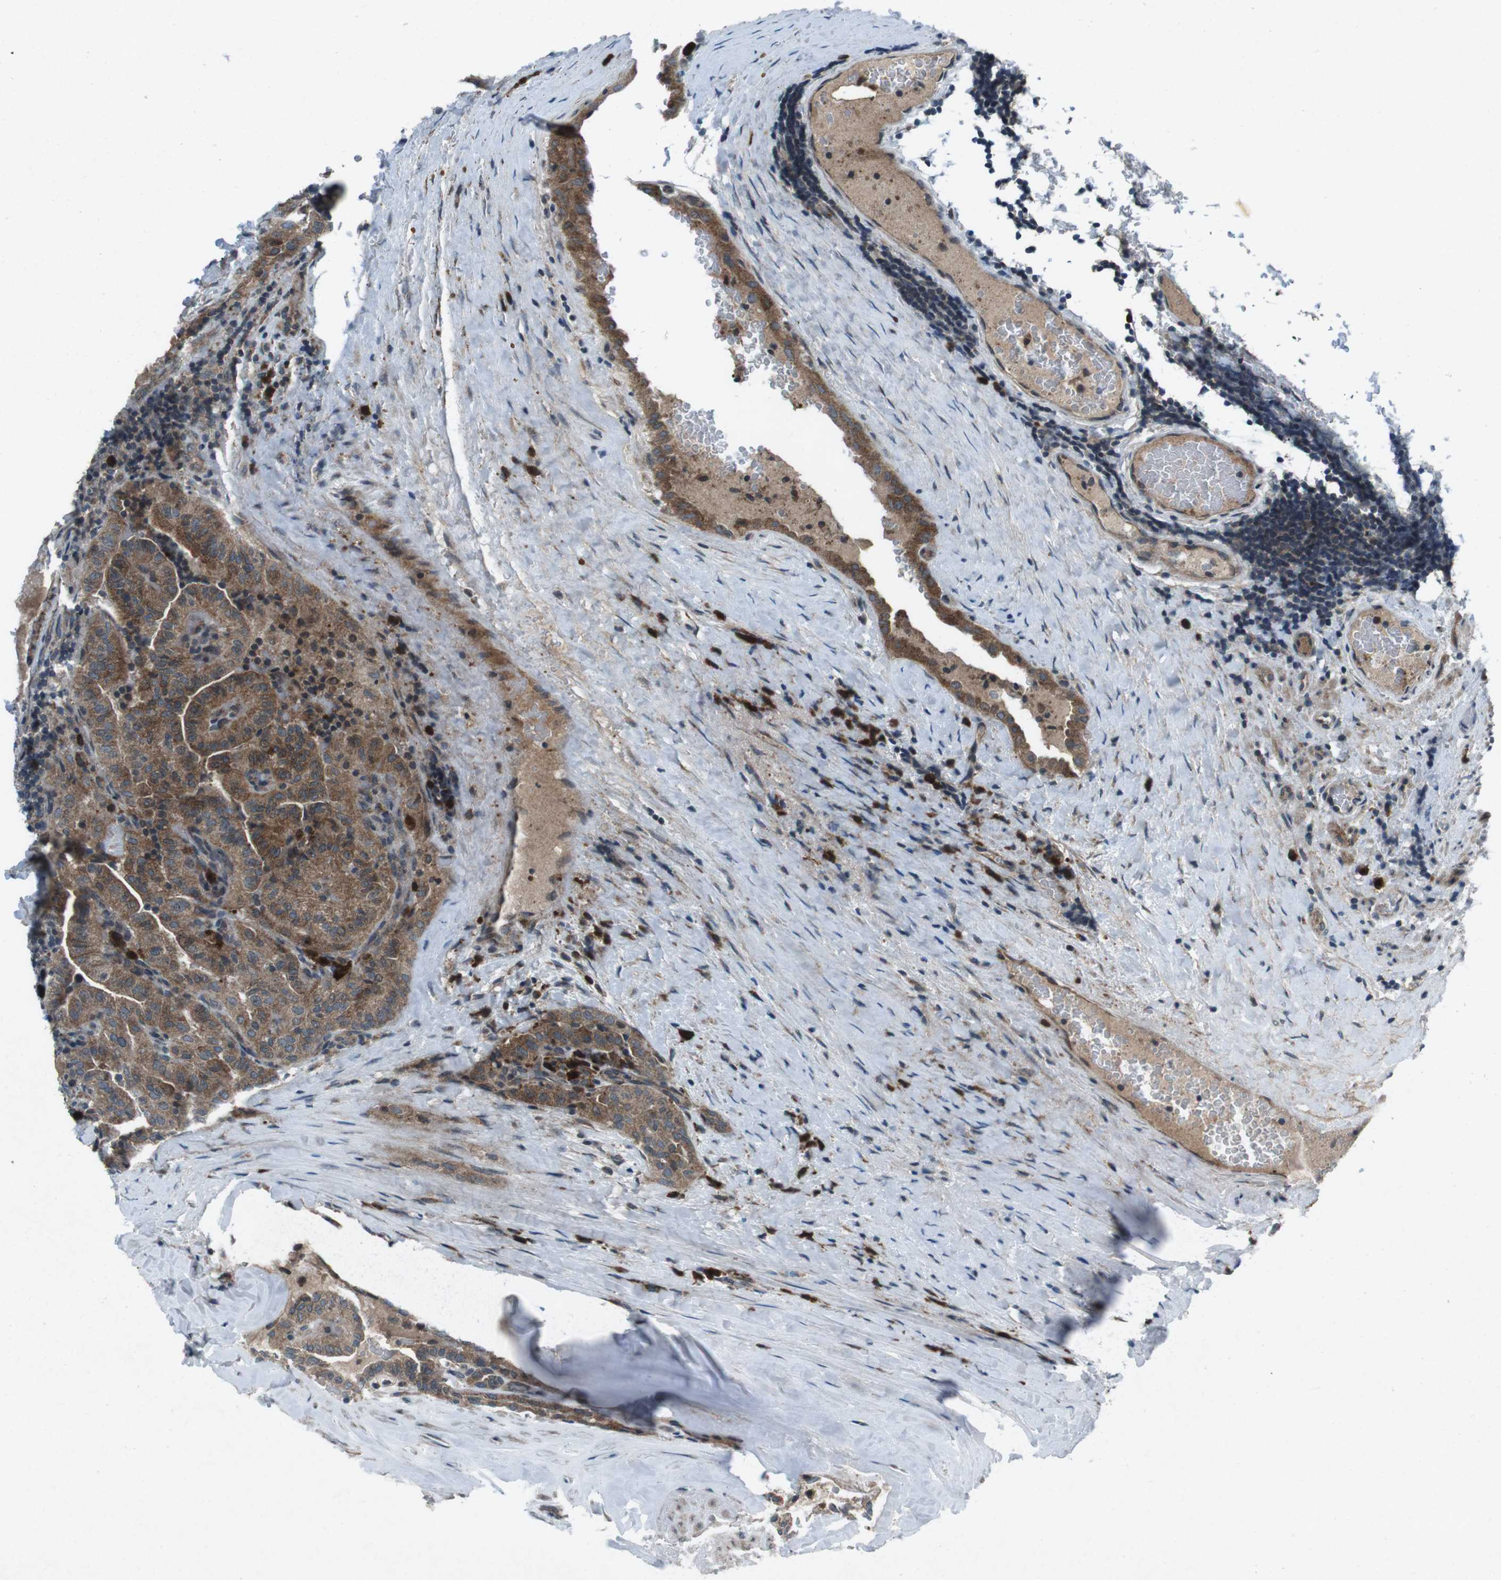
{"staining": {"intensity": "strong", "quantity": ">75%", "location": "cytoplasmic/membranous"}, "tissue": "thyroid cancer", "cell_type": "Tumor cells", "image_type": "cancer", "snomed": [{"axis": "morphology", "description": "Papillary adenocarcinoma, NOS"}, {"axis": "topography", "description": "Thyroid gland"}], "caption": "Immunohistochemical staining of human thyroid cancer (papillary adenocarcinoma) shows high levels of strong cytoplasmic/membranous protein staining in approximately >75% of tumor cells.", "gene": "CDK16", "patient": {"sex": "male", "age": 77}}